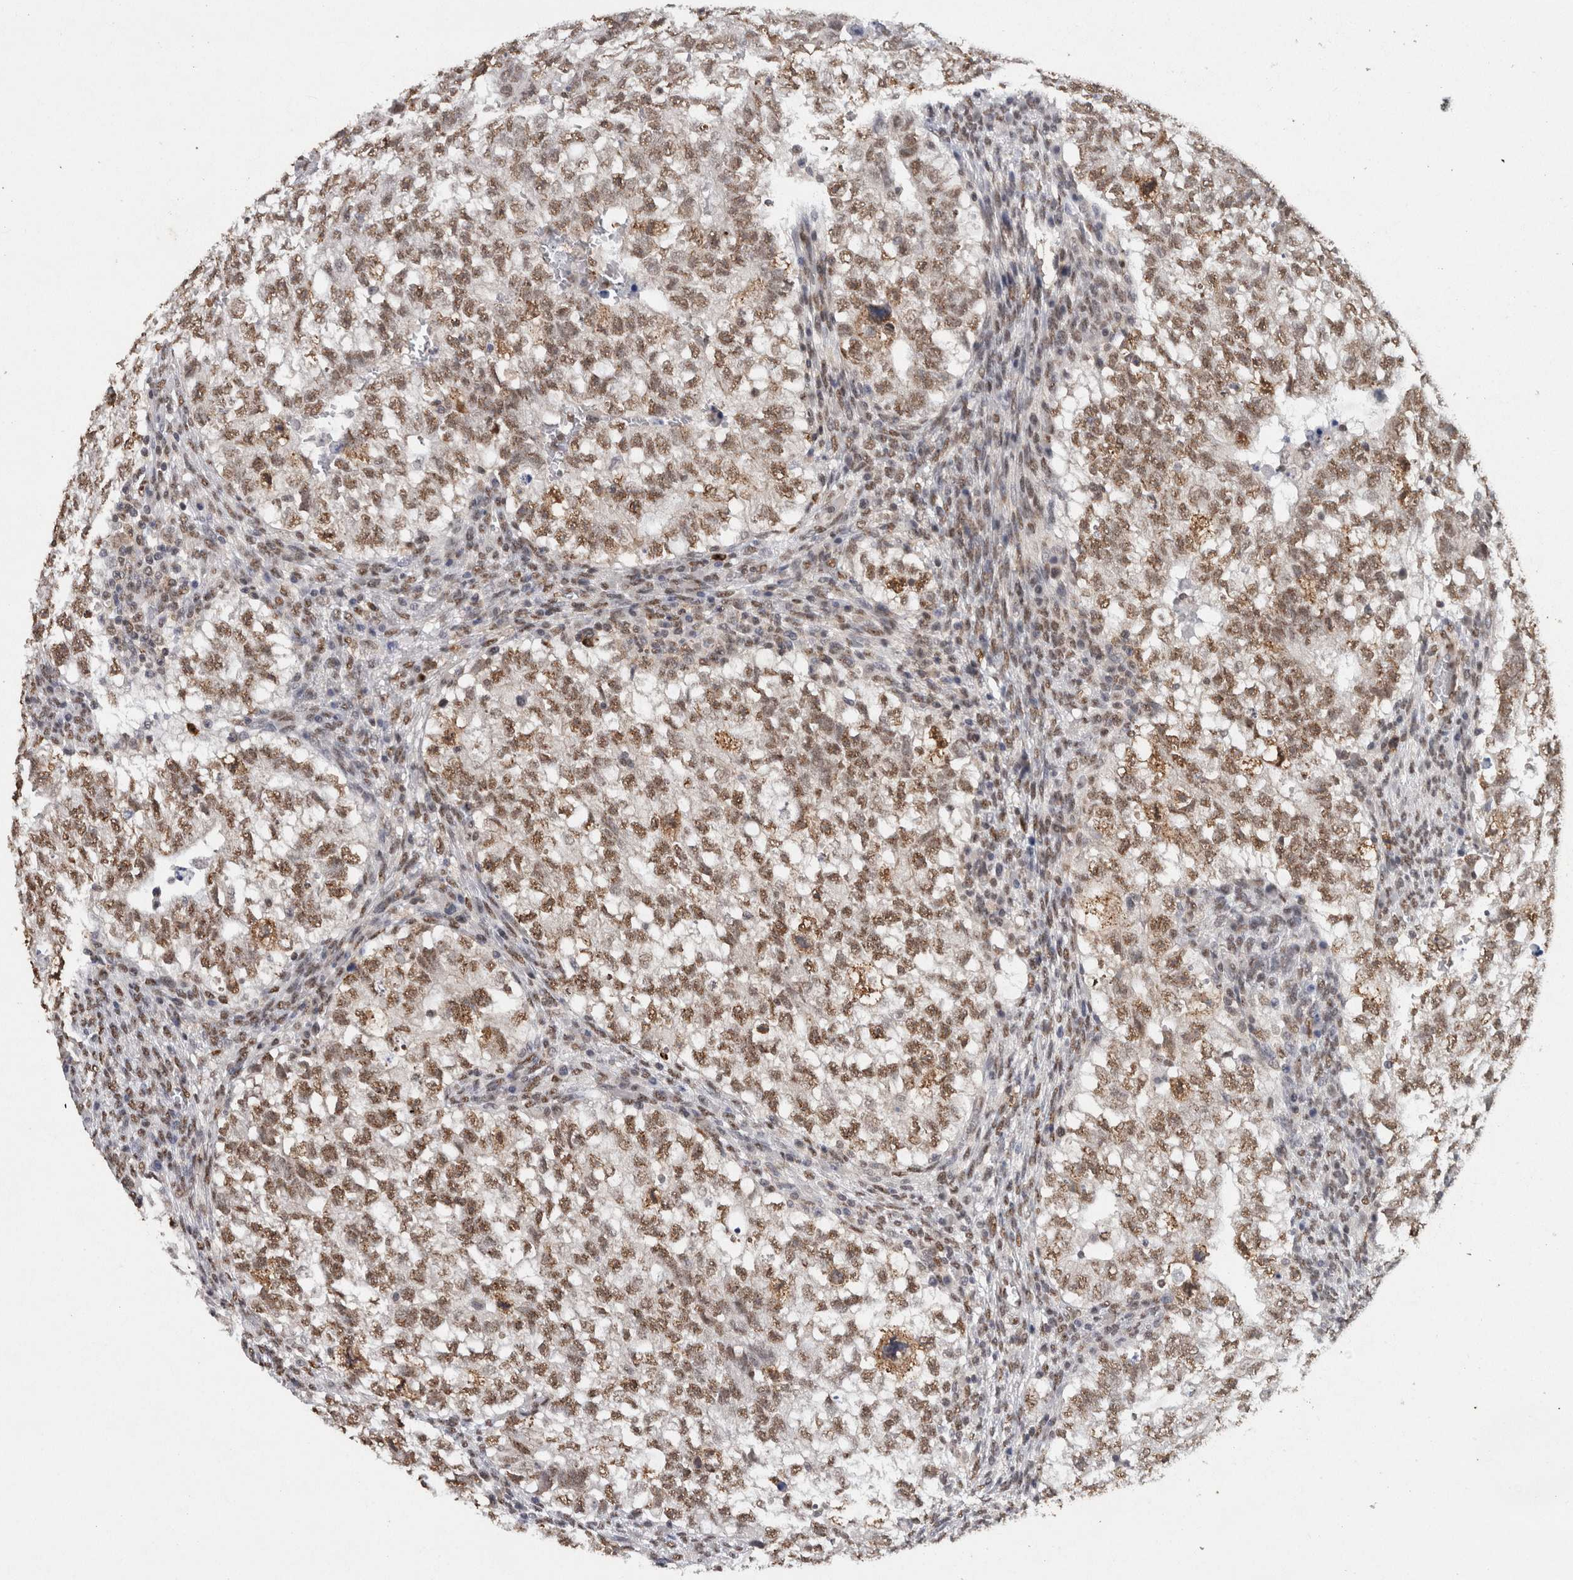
{"staining": {"intensity": "moderate", "quantity": ">75%", "location": "nuclear"}, "tissue": "testis cancer", "cell_type": "Tumor cells", "image_type": "cancer", "snomed": [{"axis": "morphology", "description": "Seminoma, NOS"}, {"axis": "morphology", "description": "Carcinoma, Embryonal, NOS"}, {"axis": "topography", "description": "Testis"}], "caption": "Protein staining displays moderate nuclear expression in about >75% of tumor cells in testis embryonal carcinoma. (DAB IHC with brightfield microscopy, high magnification).", "gene": "RPS6KA2", "patient": {"sex": "male", "age": 38}}